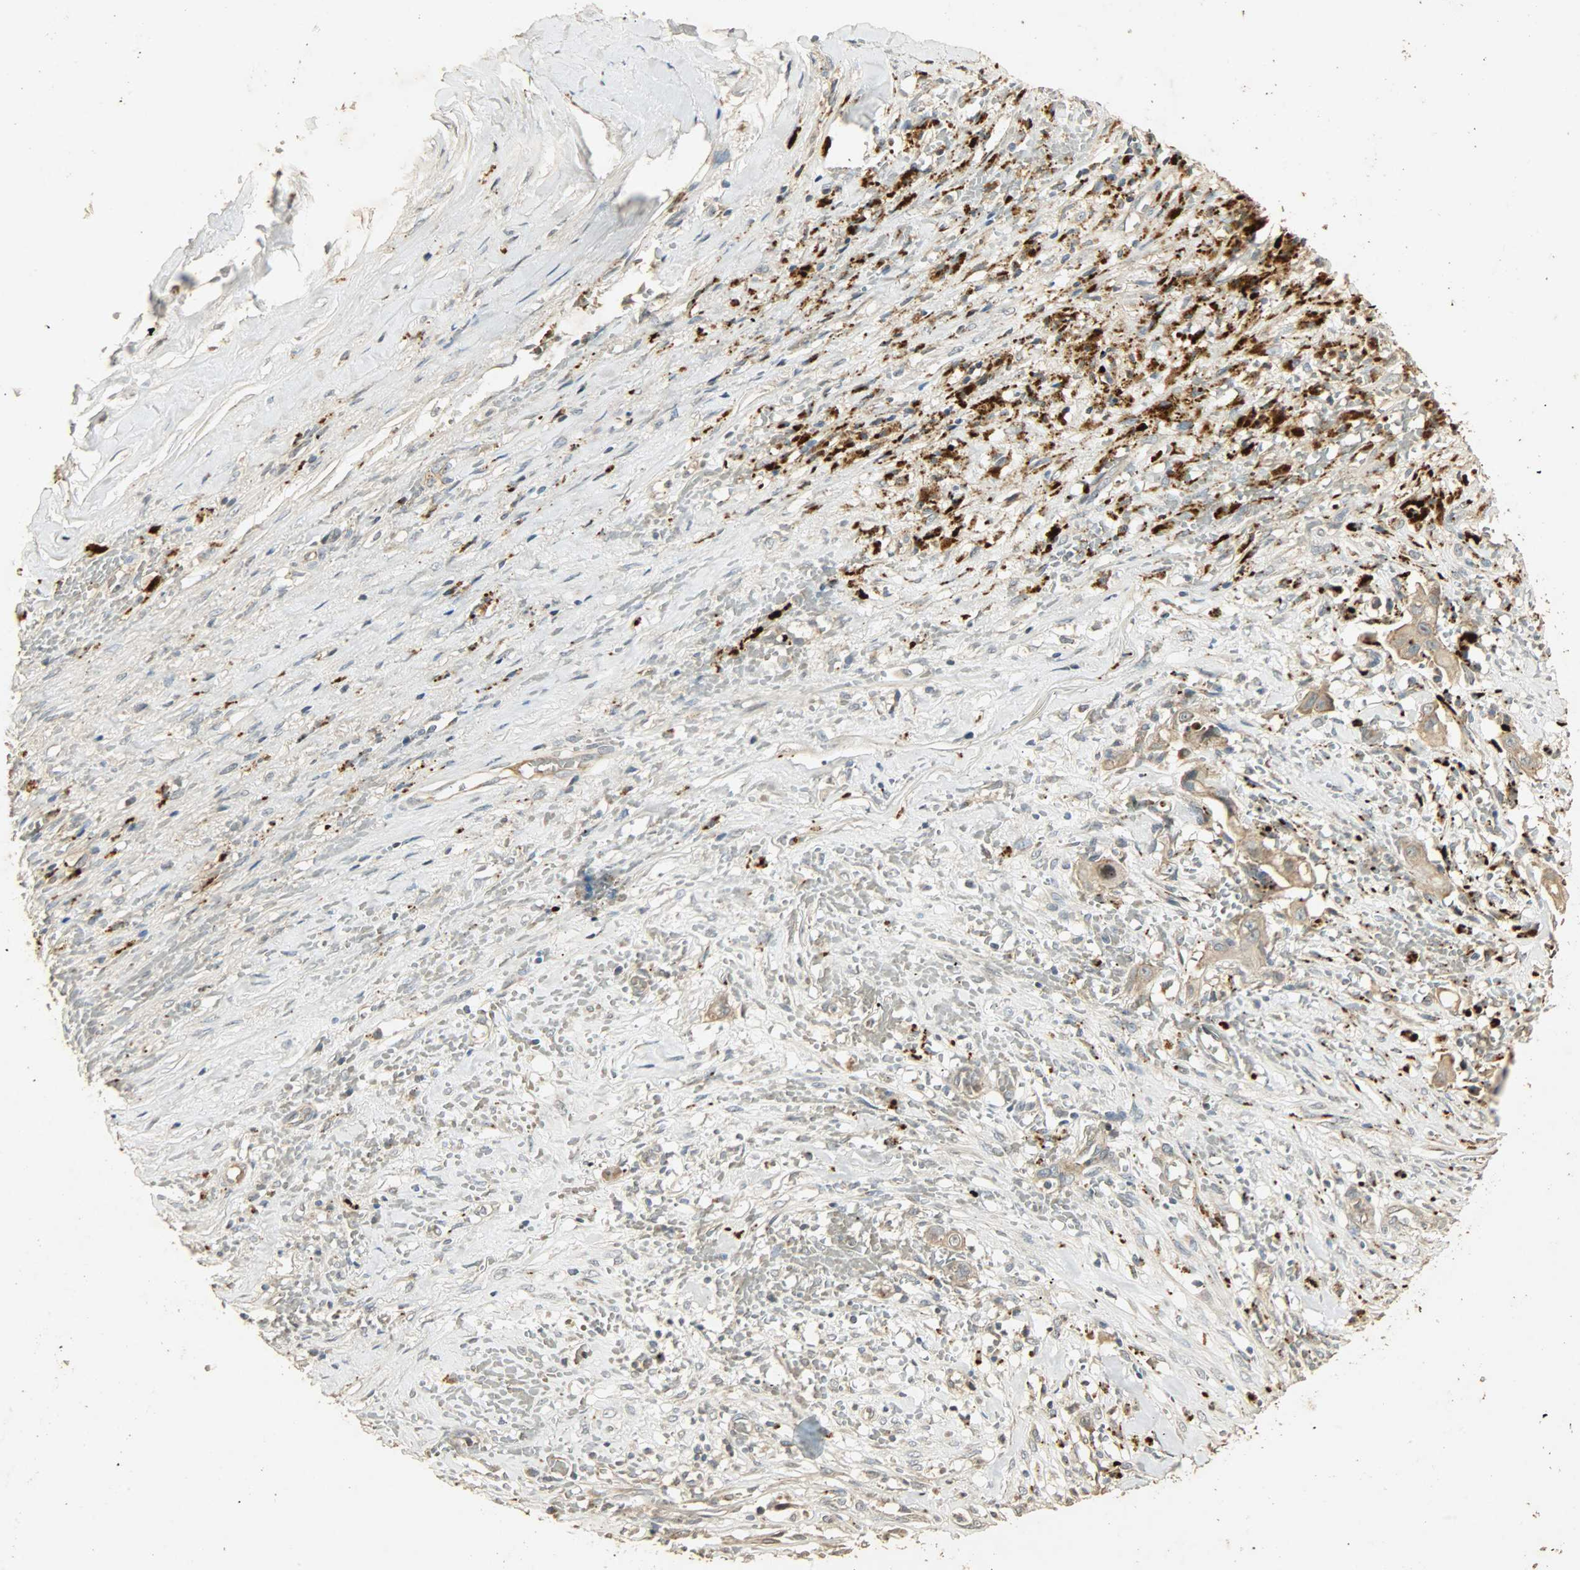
{"staining": {"intensity": "moderate", "quantity": ">75%", "location": "cytoplasmic/membranous"}, "tissue": "liver cancer", "cell_type": "Tumor cells", "image_type": "cancer", "snomed": [{"axis": "morphology", "description": "Cholangiocarcinoma"}, {"axis": "topography", "description": "Liver"}], "caption": "Human liver cancer stained with a brown dye shows moderate cytoplasmic/membranous positive staining in approximately >75% of tumor cells.", "gene": "ATP2B1", "patient": {"sex": "female", "age": 70}}